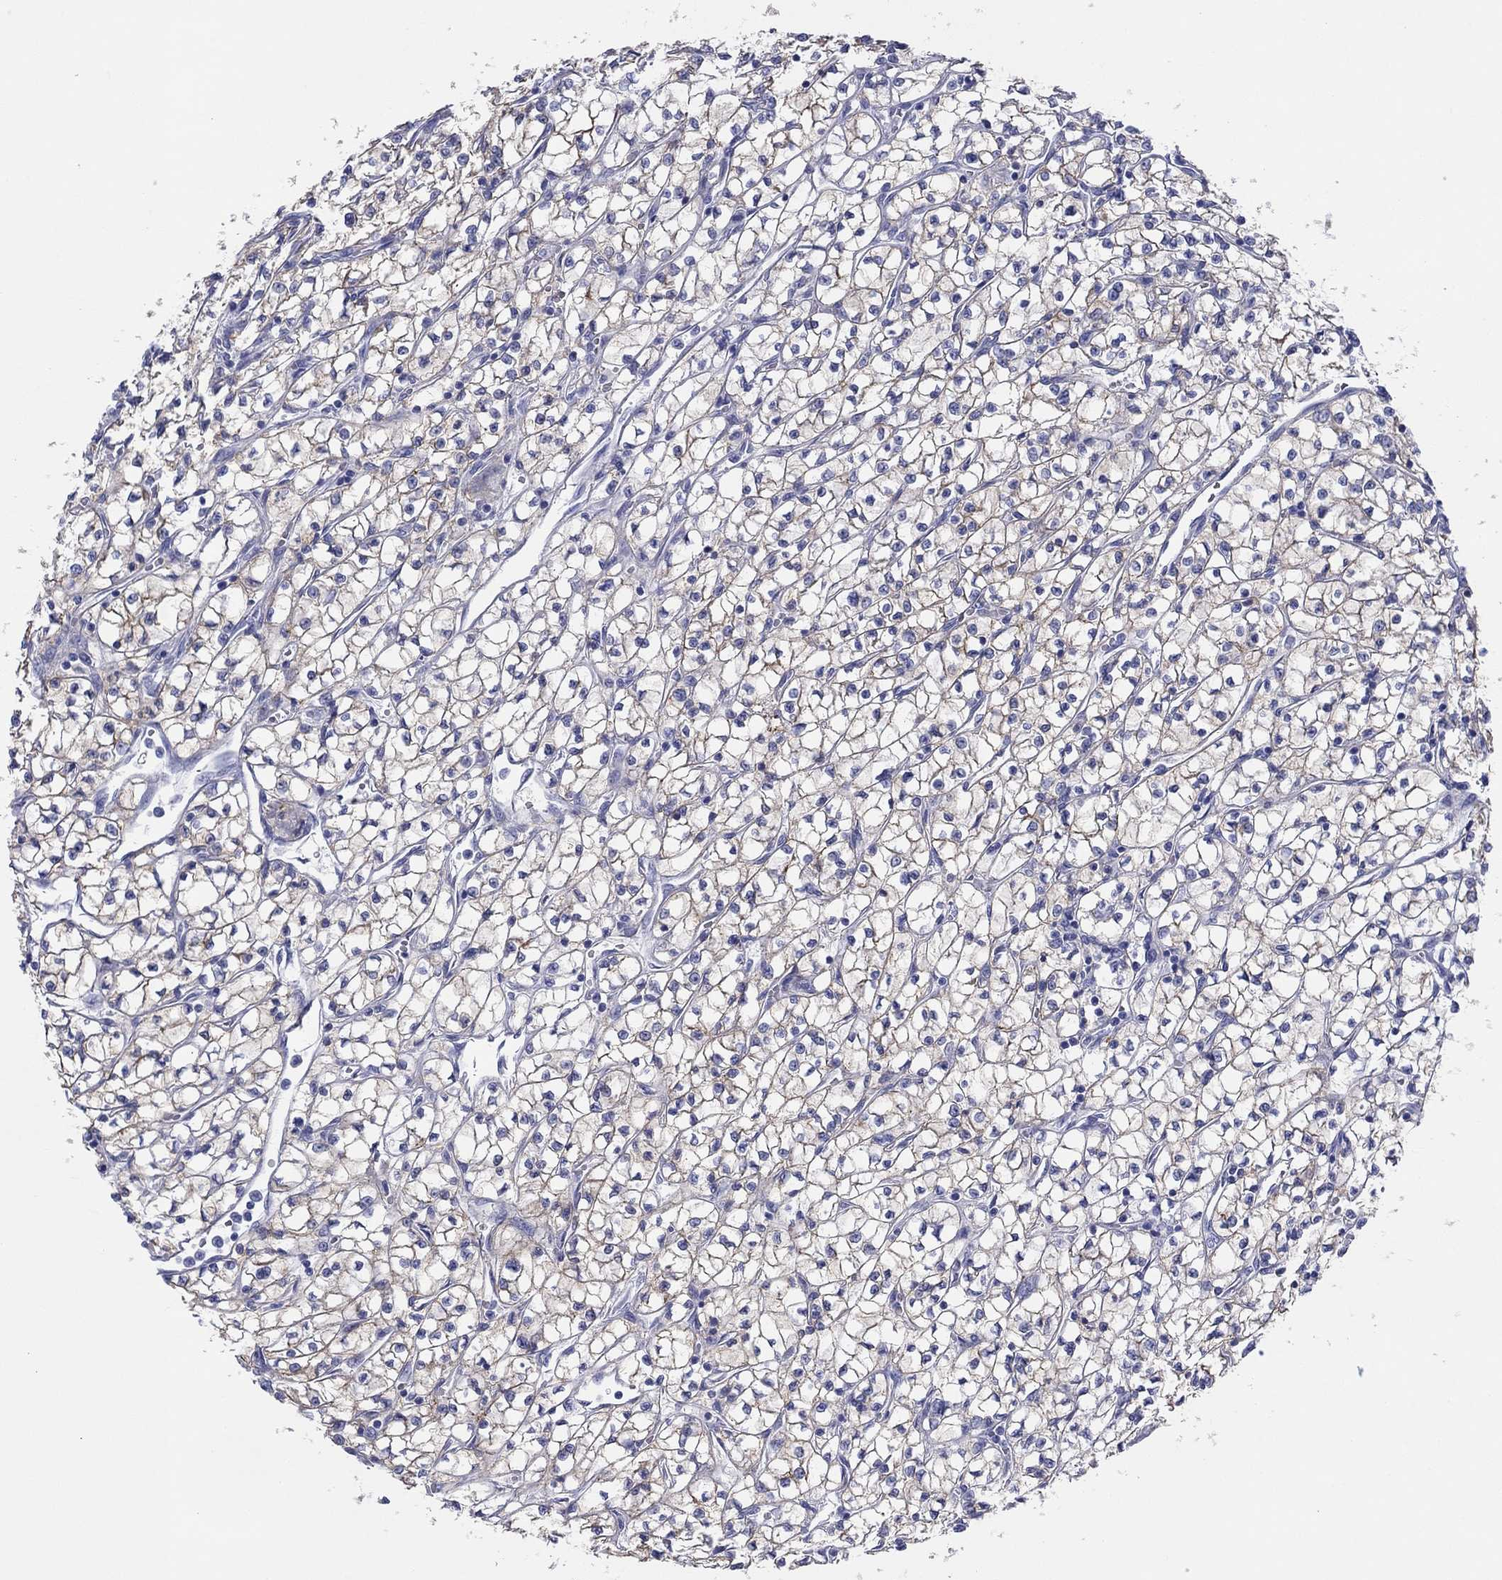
{"staining": {"intensity": "moderate", "quantity": "<25%", "location": "cytoplasmic/membranous"}, "tissue": "renal cancer", "cell_type": "Tumor cells", "image_type": "cancer", "snomed": [{"axis": "morphology", "description": "Adenocarcinoma, NOS"}, {"axis": "topography", "description": "Kidney"}], "caption": "This is an image of immunohistochemistry (IHC) staining of renal cancer, which shows moderate staining in the cytoplasmic/membranous of tumor cells.", "gene": "ATP1B1", "patient": {"sex": "female", "age": 64}}